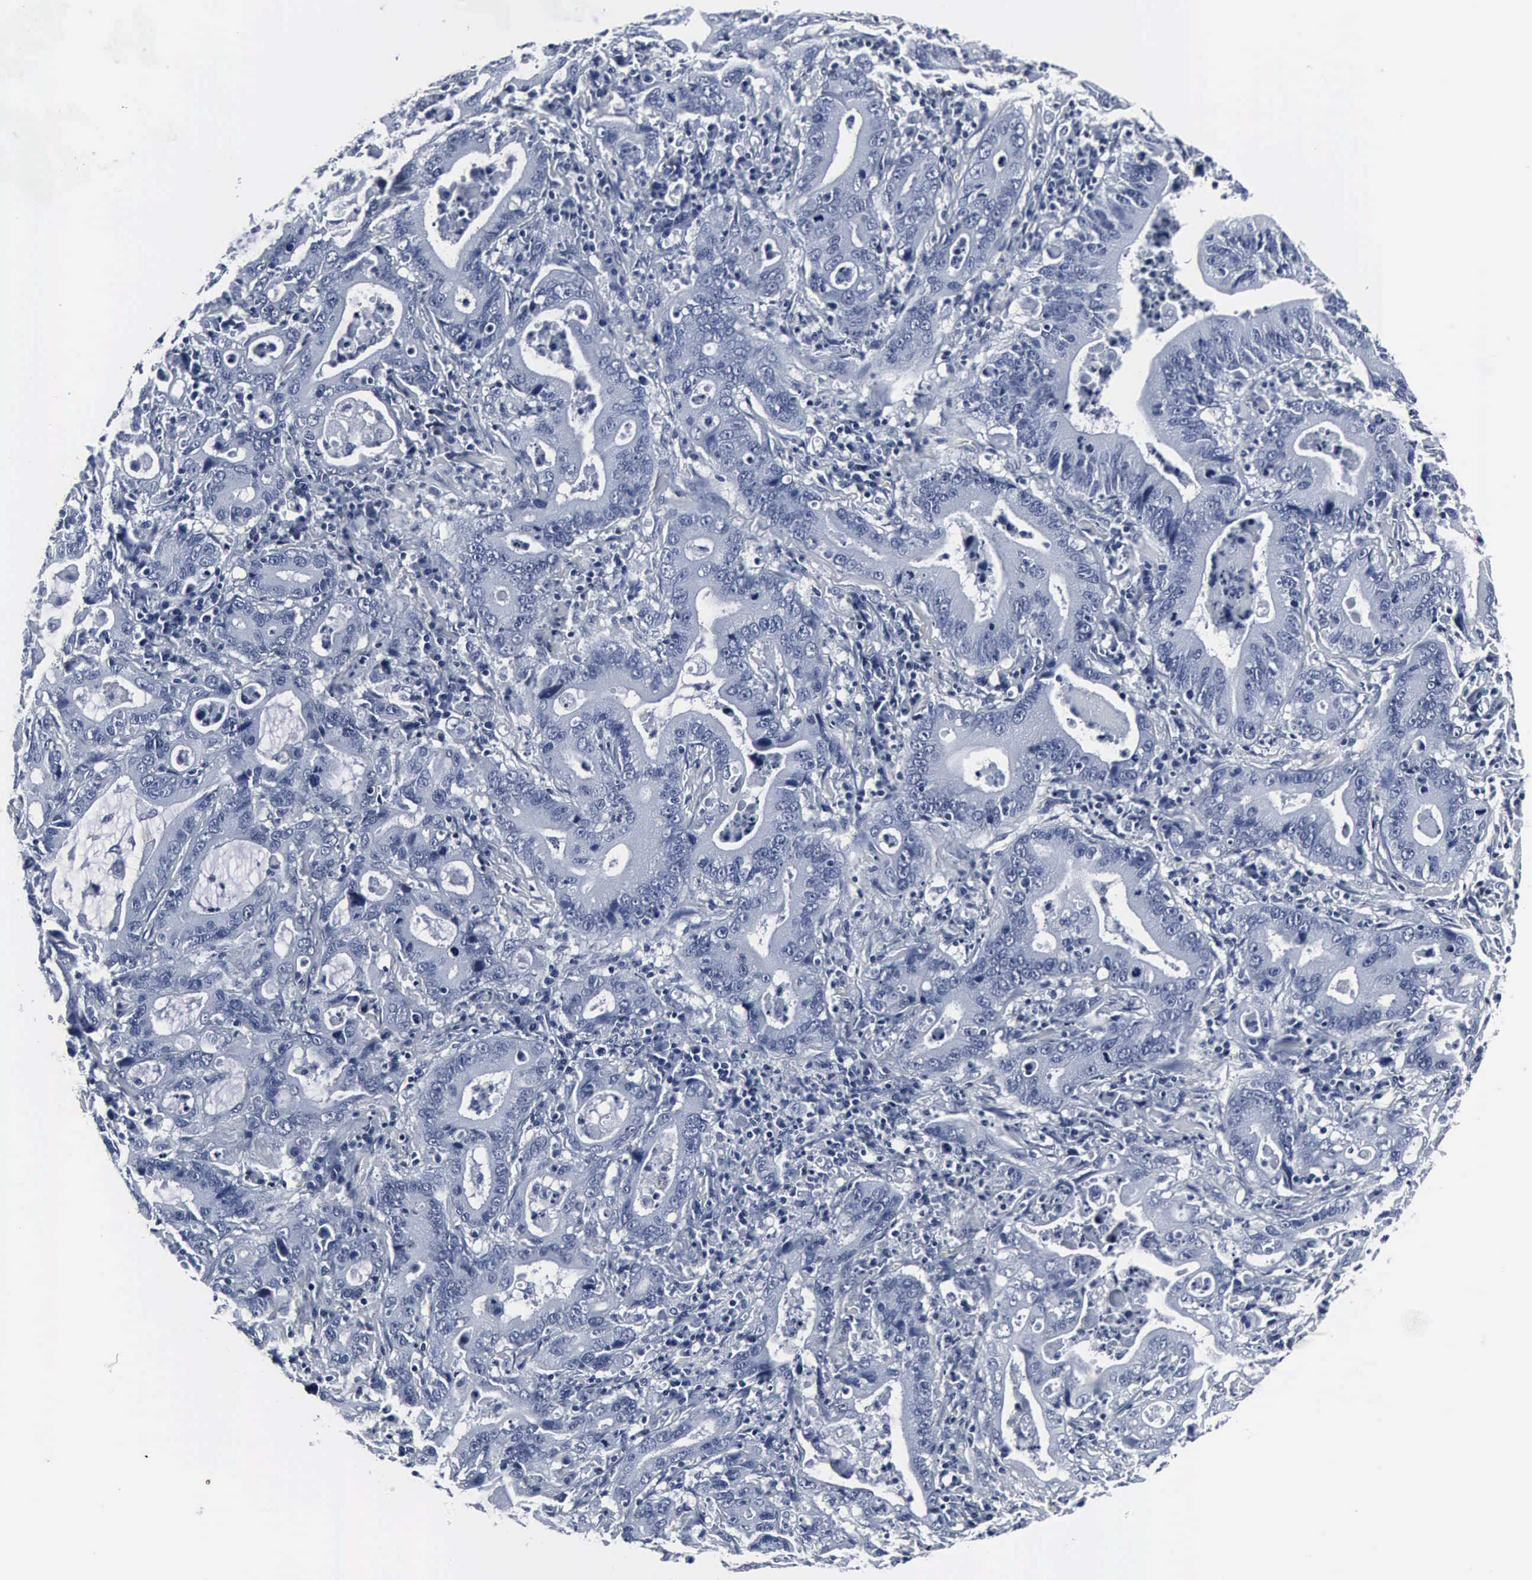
{"staining": {"intensity": "negative", "quantity": "none", "location": "none"}, "tissue": "stomach cancer", "cell_type": "Tumor cells", "image_type": "cancer", "snomed": [{"axis": "morphology", "description": "Adenocarcinoma, NOS"}, {"axis": "topography", "description": "Stomach, upper"}], "caption": "The photomicrograph demonstrates no significant expression in tumor cells of stomach adenocarcinoma.", "gene": "SNAP25", "patient": {"sex": "male", "age": 63}}